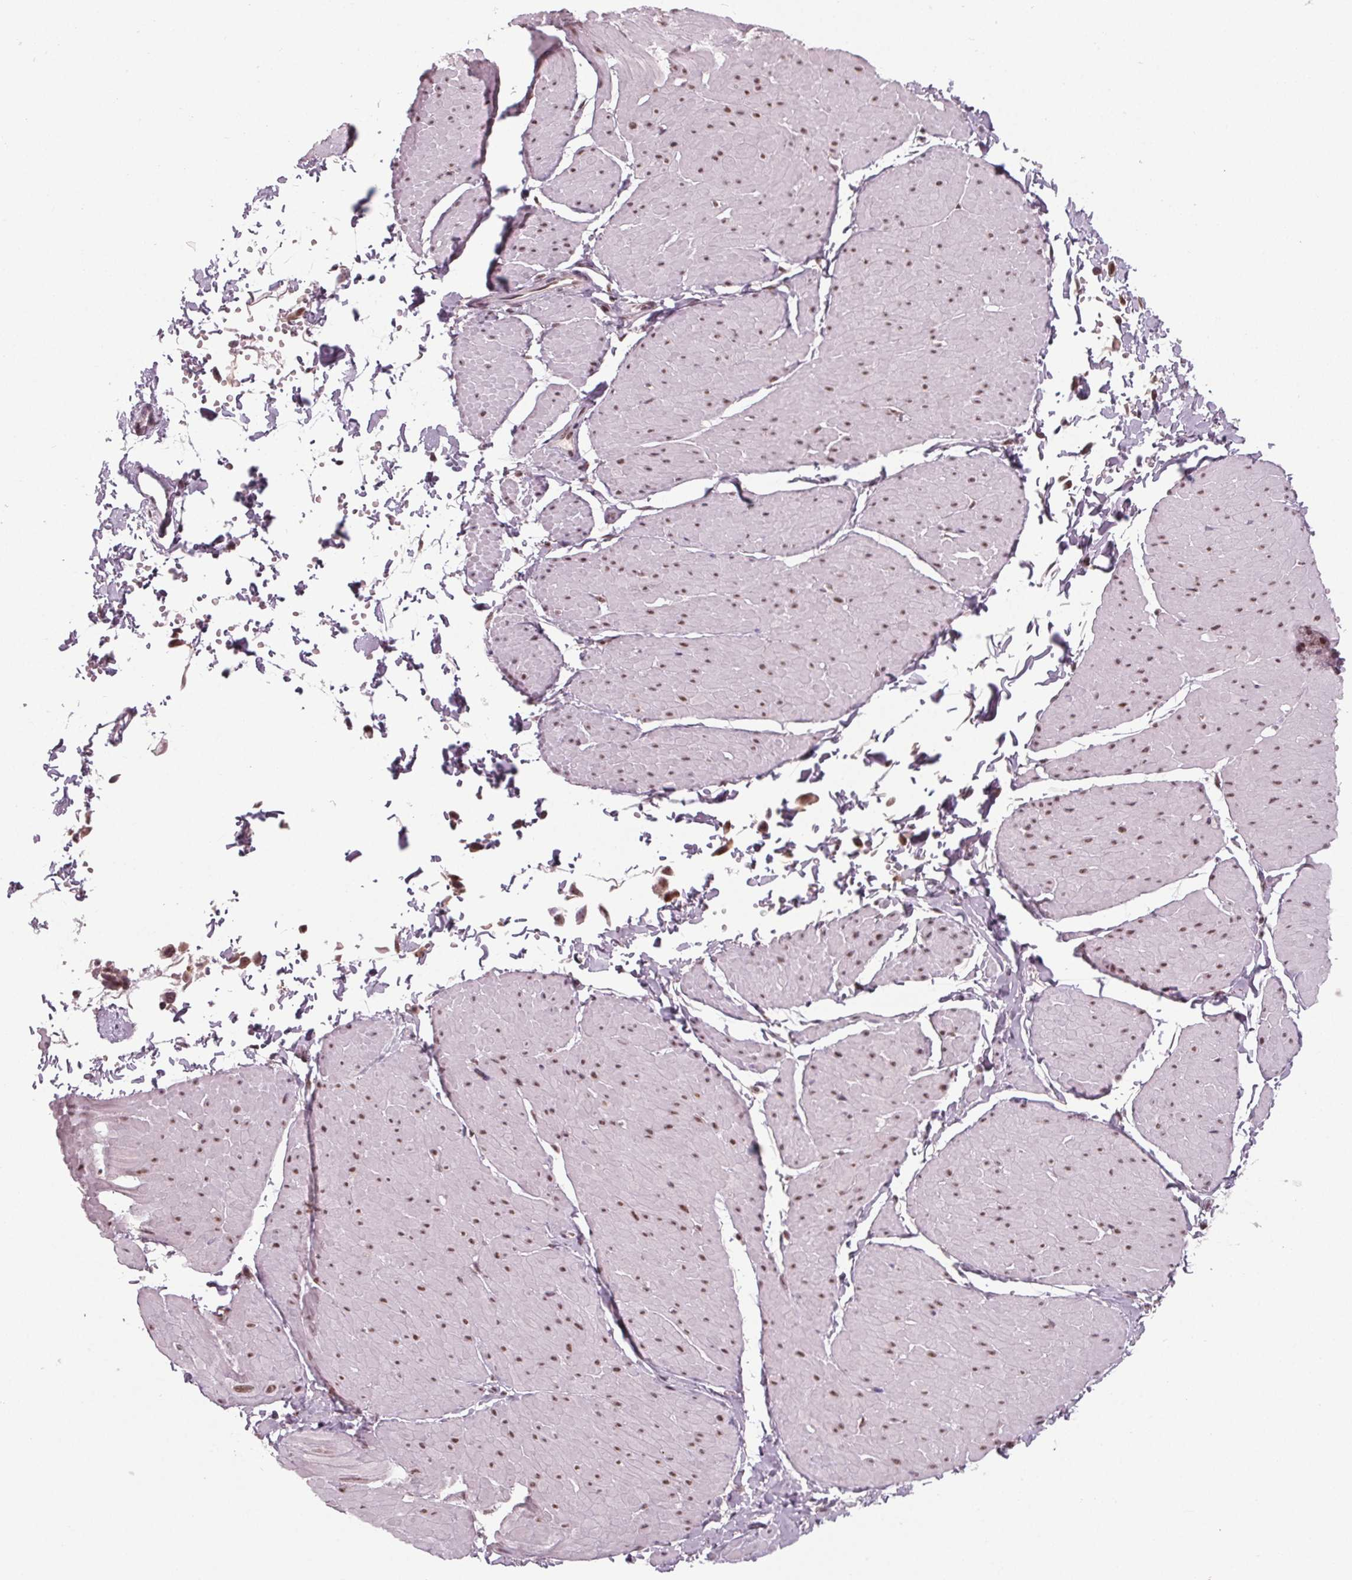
{"staining": {"intensity": "moderate", "quantity": ">75%", "location": "nuclear"}, "tissue": "adipose tissue", "cell_type": "Adipocytes", "image_type": "normal", "snomed": [{"axis": "morphology", "description": "Normal tissue, NOS"}, {"axis": "topography", "description": "Smooth muscle"}, {"axis": "topography", "description": "Peripheral nerve tissue"}], "caption": "Immunohistochemical staining of unremarkable adipose tissue shows medium levels of moderate nuclear expression in about >75% of adipocytes.", "gene": "DDX41", "patient": {"sex": "male", "age": 58}}